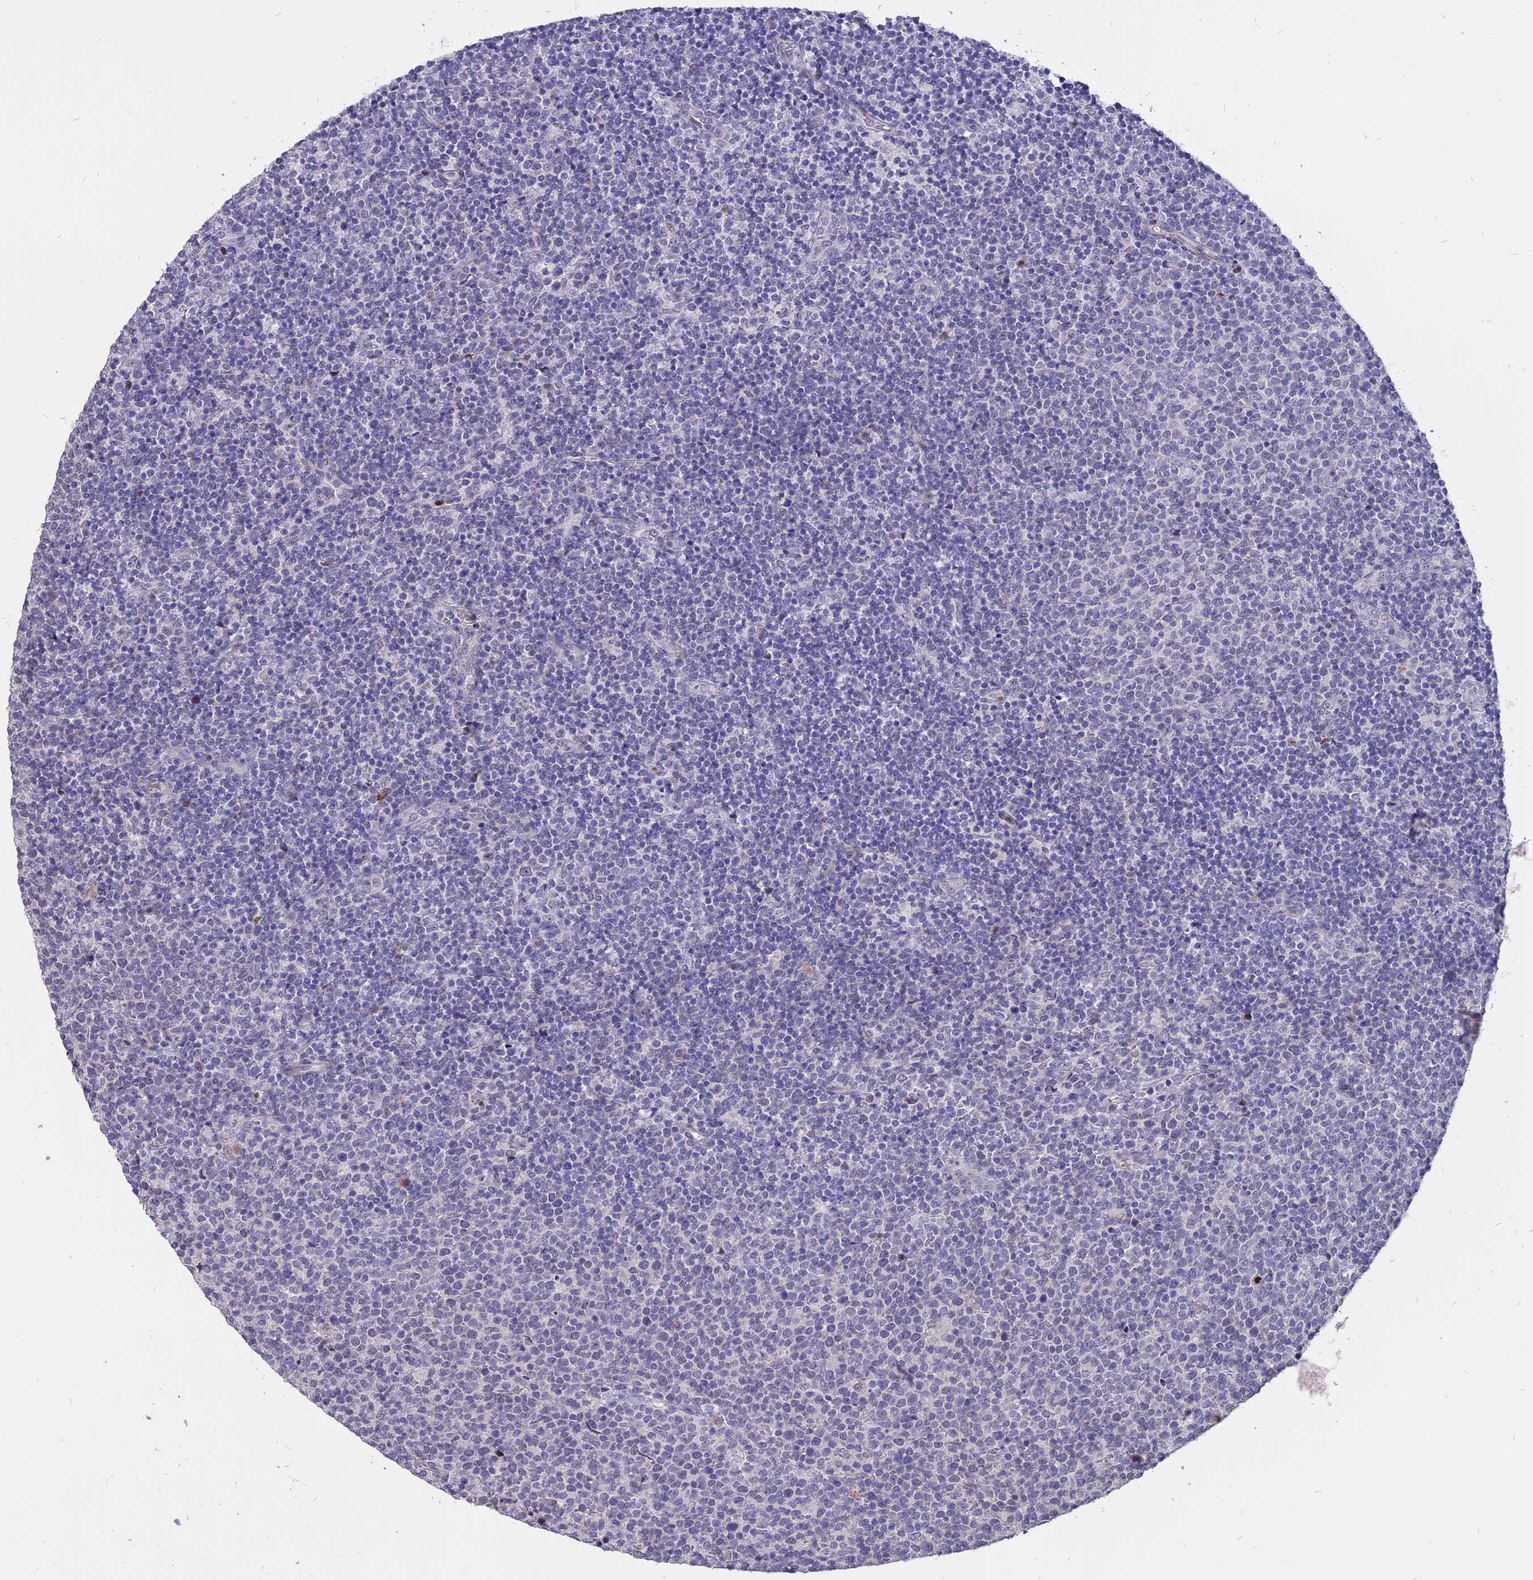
{"staining": {"intensity": "negative", "quantity": "none", "location": "none"}, "tissue": "lymphoma", "cell_type": "Tumor cells", "image_type": "cancer", "snomed": [{"axis": "morphology", "description": "Malignant lymphoma, non-Hodgkin's type, High grade"}, {"axis": "topography", "description": "Lymph node"}], "caption": "Lymphoma was stained to show a protein in brown. There is no significant staining in tumor cells. The staining is performed using DAB (3,3'-diaminobenzidine) brown chromogen with nuclei counter-stained in using hematoxylin.", "gene": "TMEM263", "patient": {"sex": "male", "age": 61}}